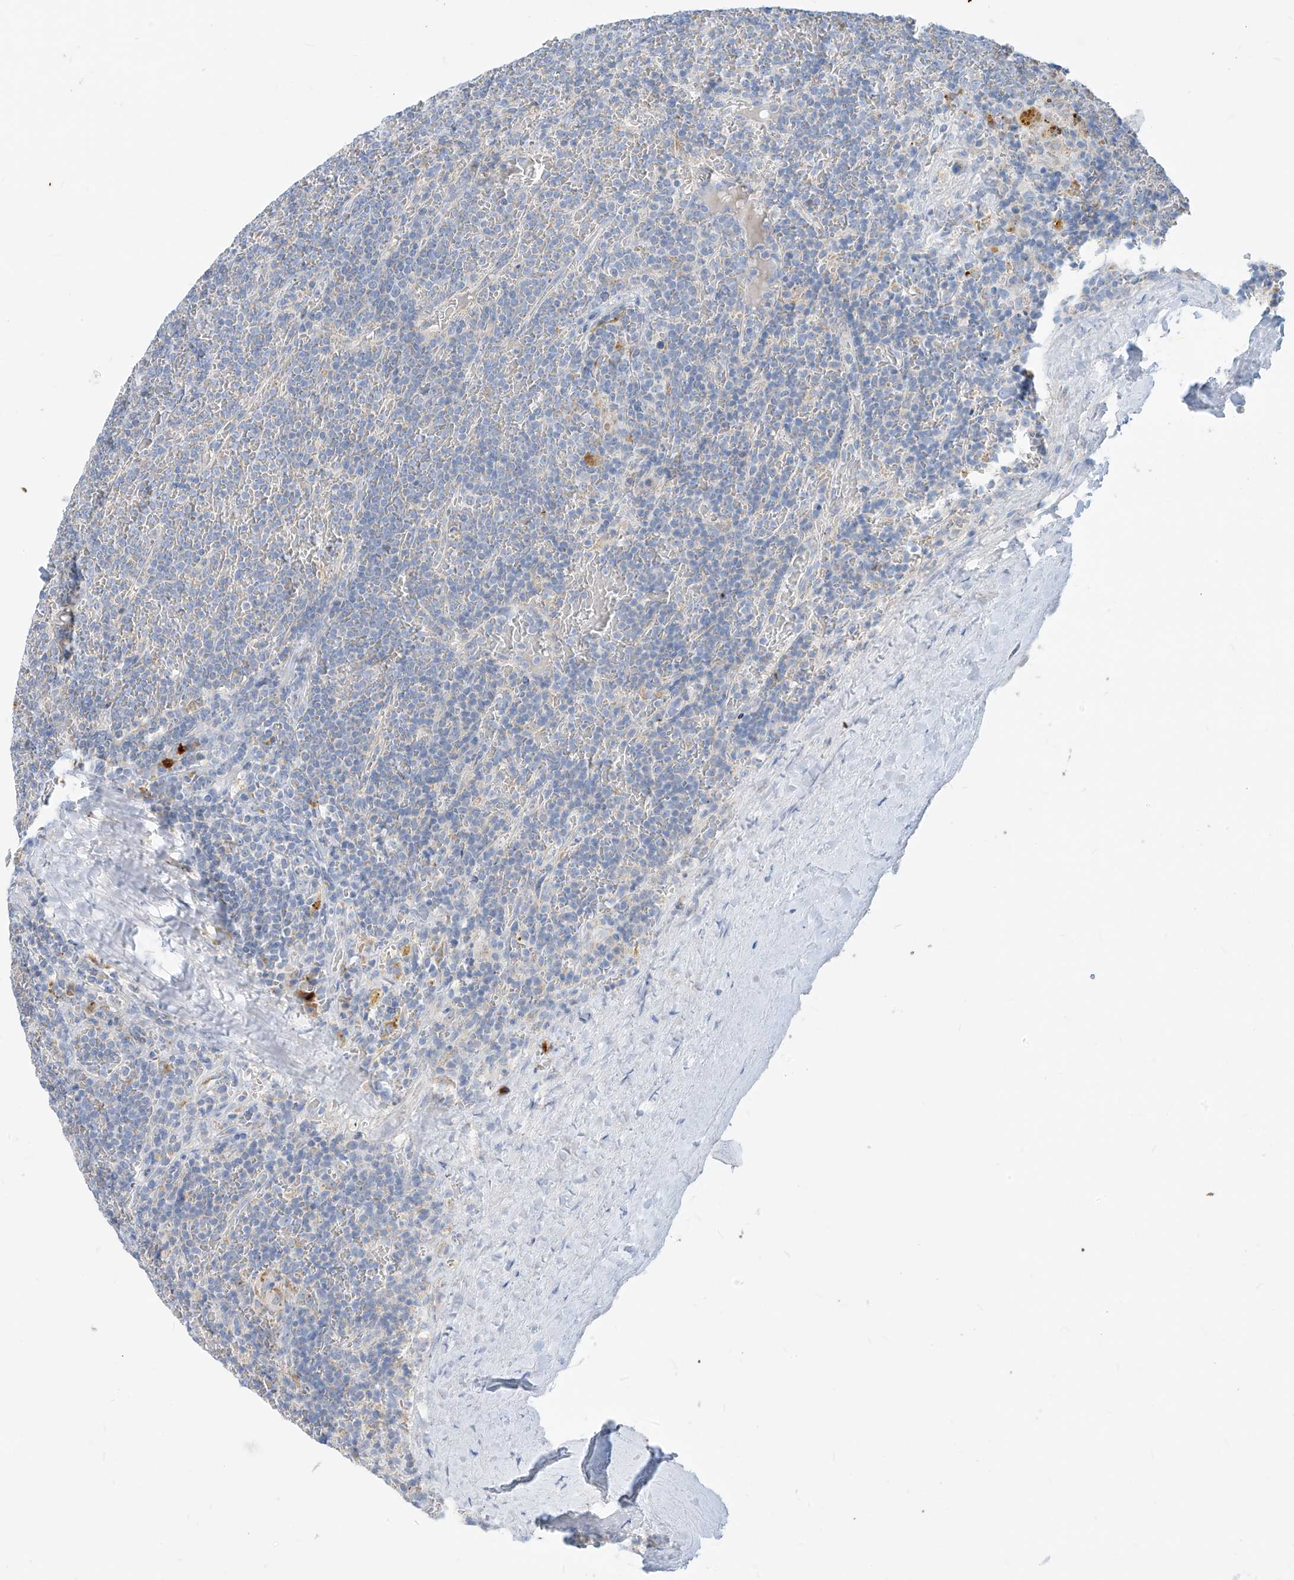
{"staining": {"intensity": "negative", "quantity": "none", "location": "none"}, "tissue": "lymphoma", "cell_type": "Tumor cells", "image_type": "cancer", "snomed": [{"axis": "morphology", "description": "Malignant lymphoma, non-Hodgkin's type, Low grade"}, {"axis": "topography", "description": "Spleen"}], "caption": "Micrograph shows no protein positivity in tumor cells of malignant lymphoma, non-Hodgkin's type (low-grade) tissue. (DAB (3,3'-diaminobenzidine) immunohistochemistry (IHC) visualized using brightfield microscopy, high magnification).", "gene": "ZNF404", "patient": {"sex": "female", "age": 19}}